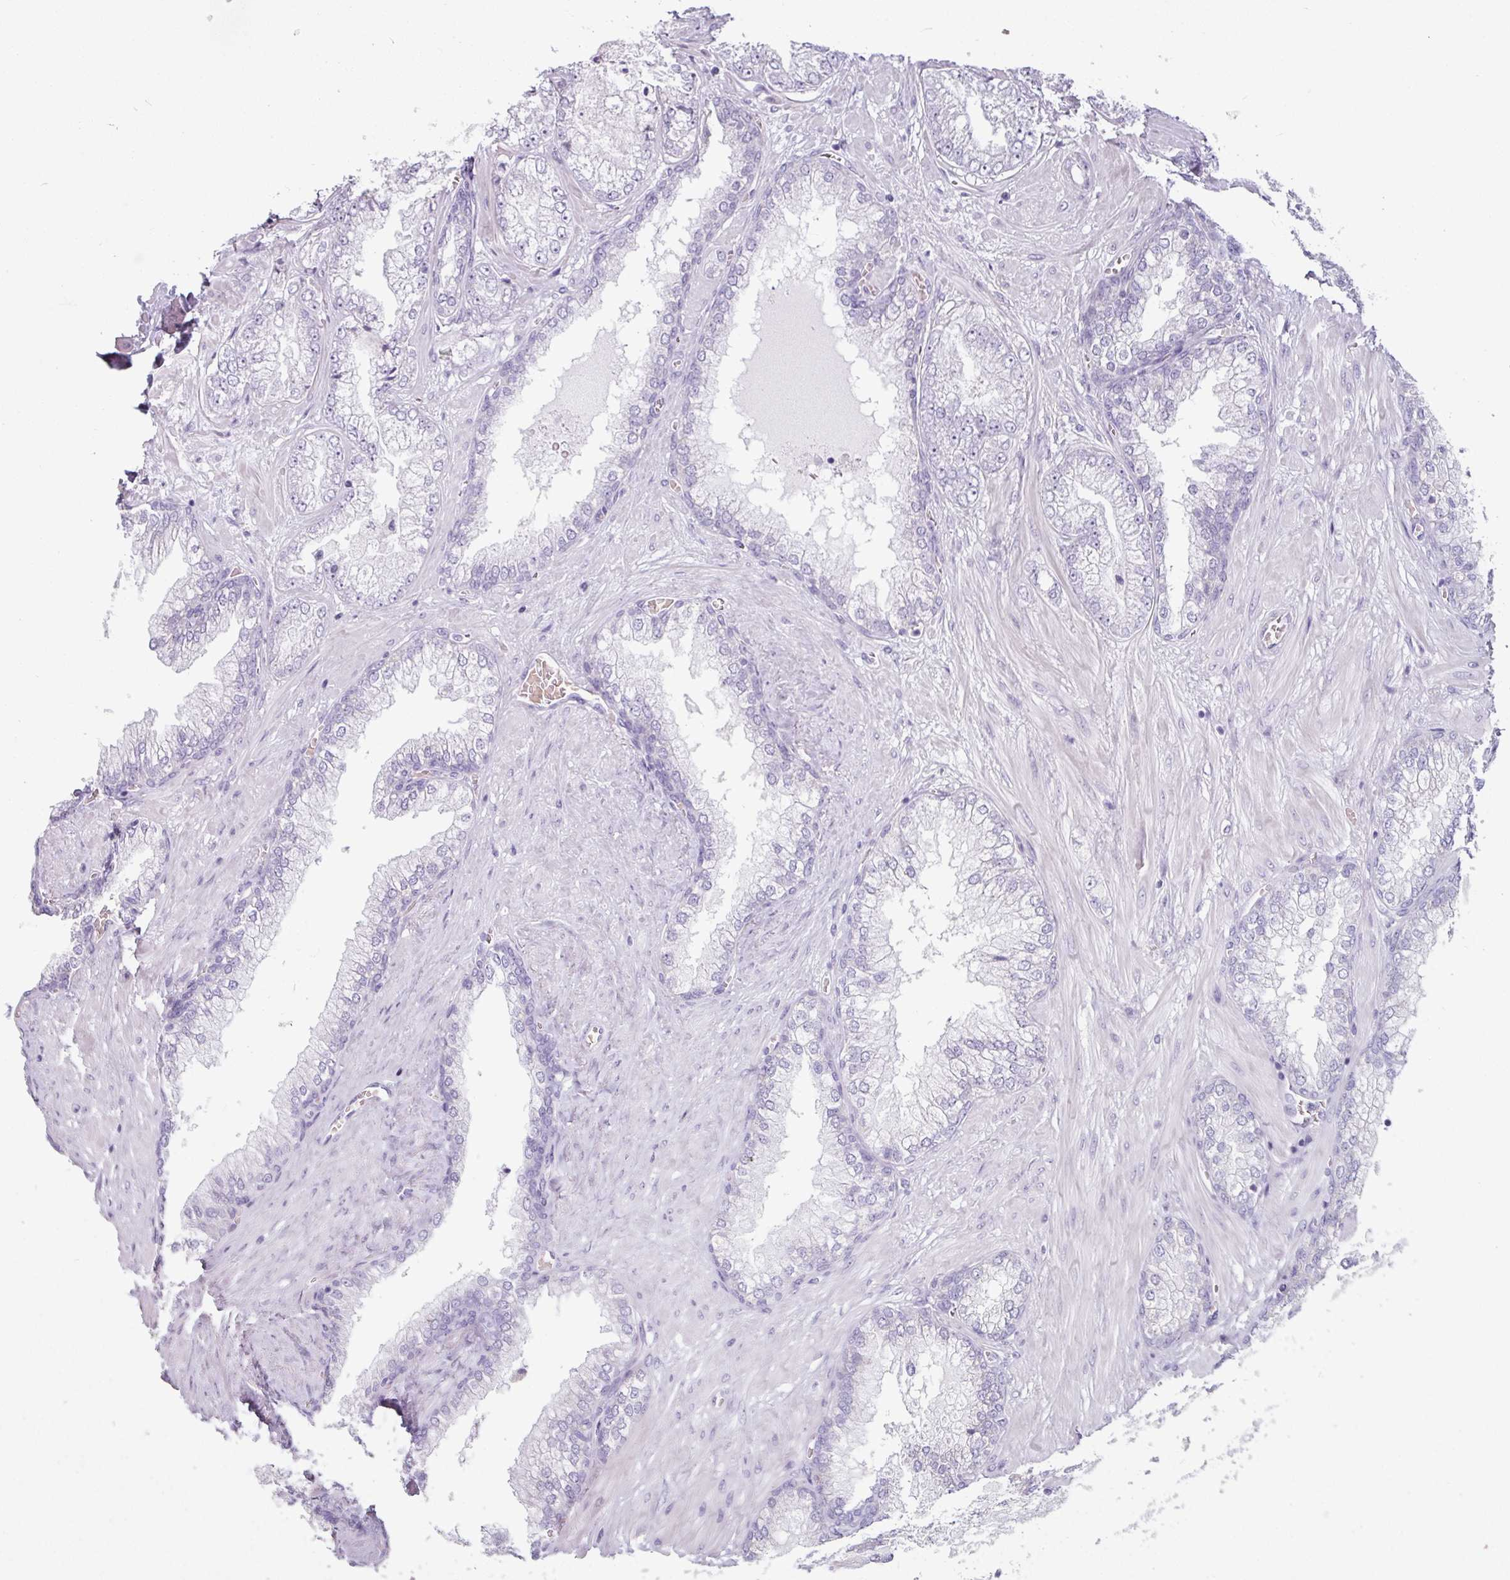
{"staining": {"intensity": "negative", "quantity": "none", "location": "none"}, "tissue": "prostate cancer", "cell_type": "Tumor cells", "image_type": "cancer", "snomed": [{"axis": "morphology", "description": "Adenocarcinoma, Low grade"}, {"axis": "topography", "description": "Prostate"}], "caption": "A high-resolution photomicrograph shows immunohistochemistry (IHC) staining of prostate cancer (low-grade adenocarcinoma), which displays no significant staining in tumor cells.", "gene": "CLCA1", "patient": {"sex": "male", "age": 57}}